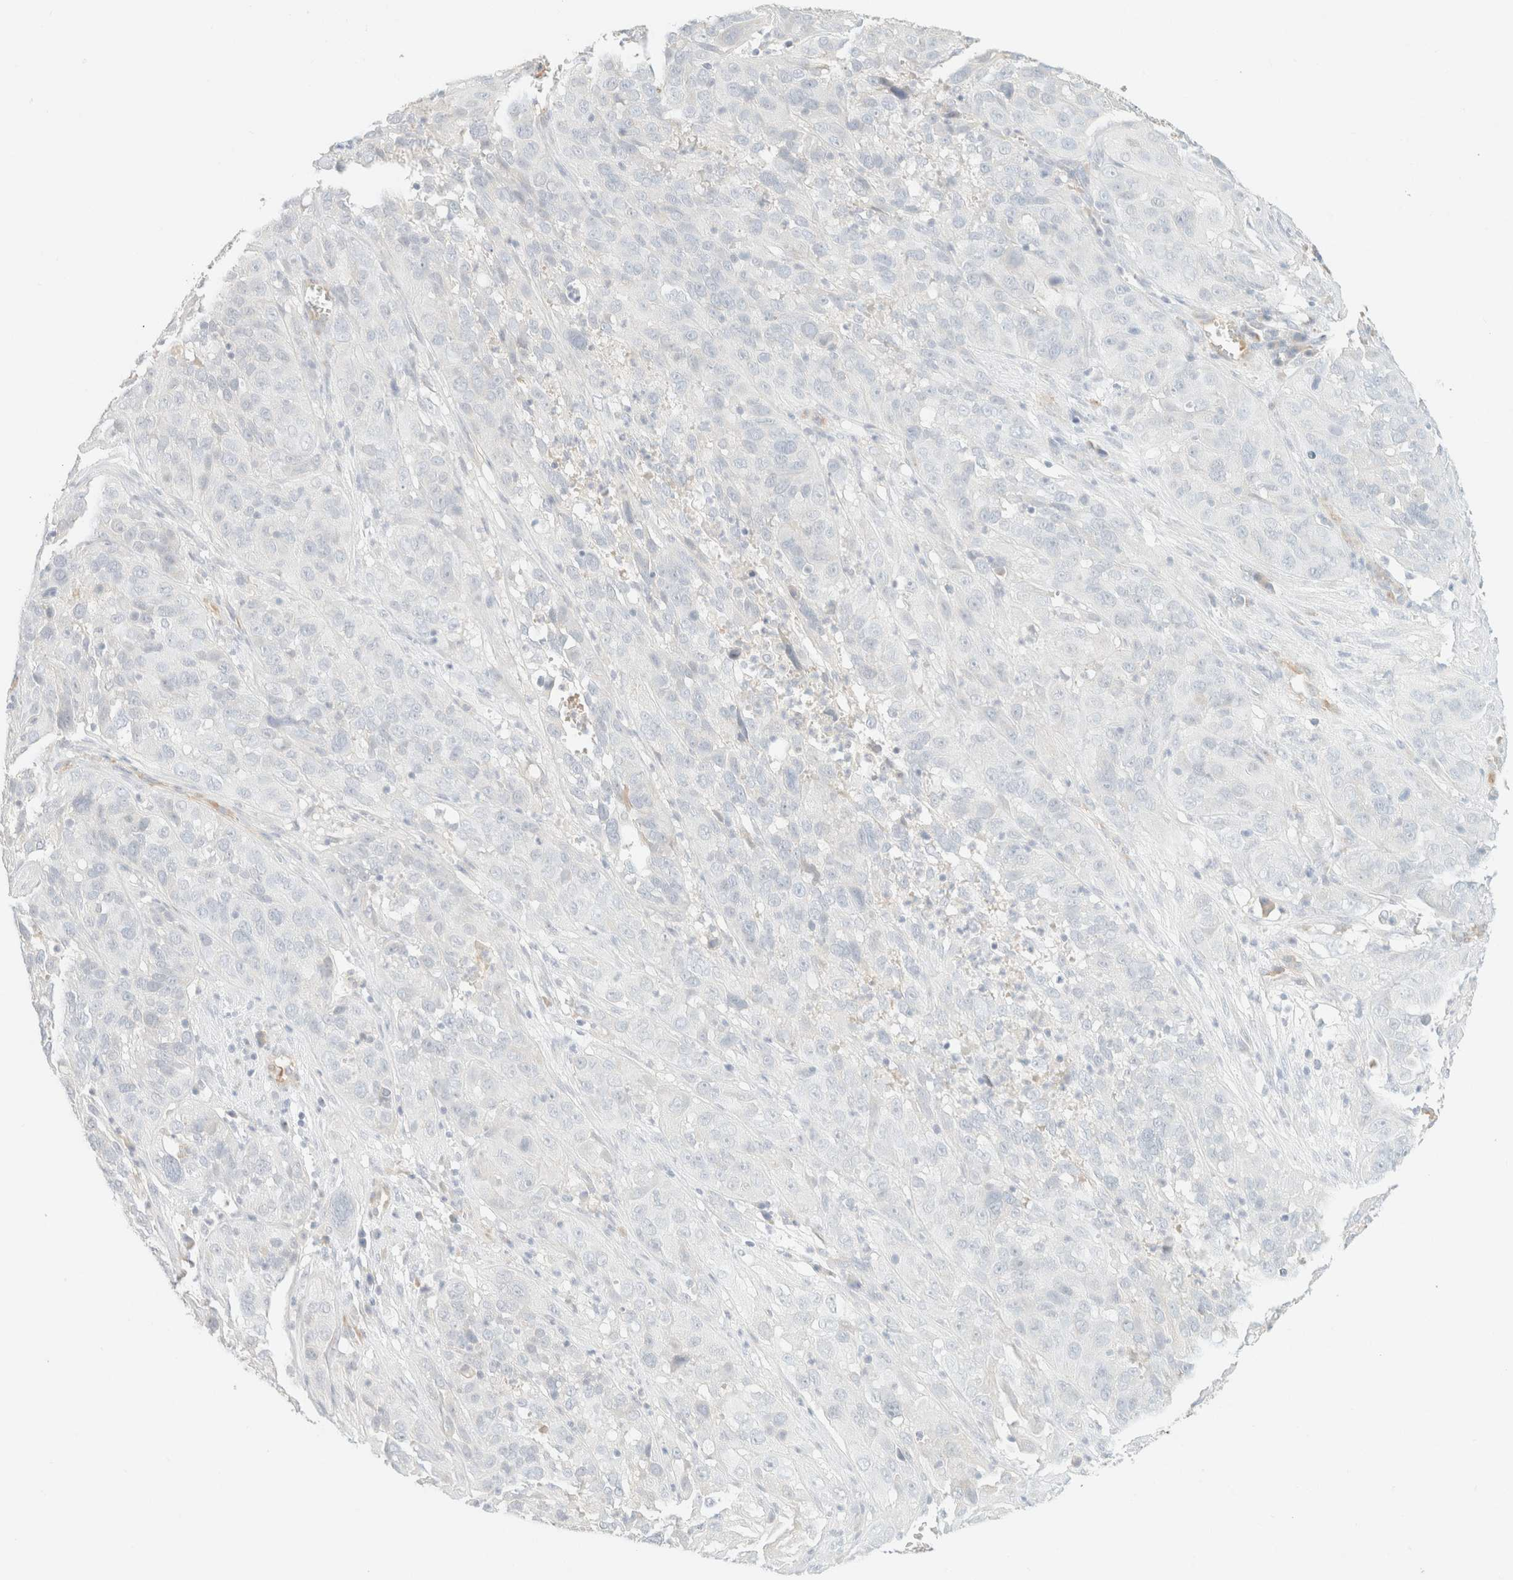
{"staining": {"intensity": "negative", "quantity": "none", "location": "none"}, "tissue": "cervical cancer", "cell_type": "Tumor cells", "image_type": "cancer", "snomed": [{"axis": "morphology", "description": "Squamous cell carcinoma, NOS"}, {"axis": "topography", "description": "Cervix"}], "caption": "Squamous cell carcinoma (cervical) was stained to show a protein in brown. There is no significant expression in tumor cells.", "gene": "SPARCL1", "patient": {"sex": "female", "age": 32}}